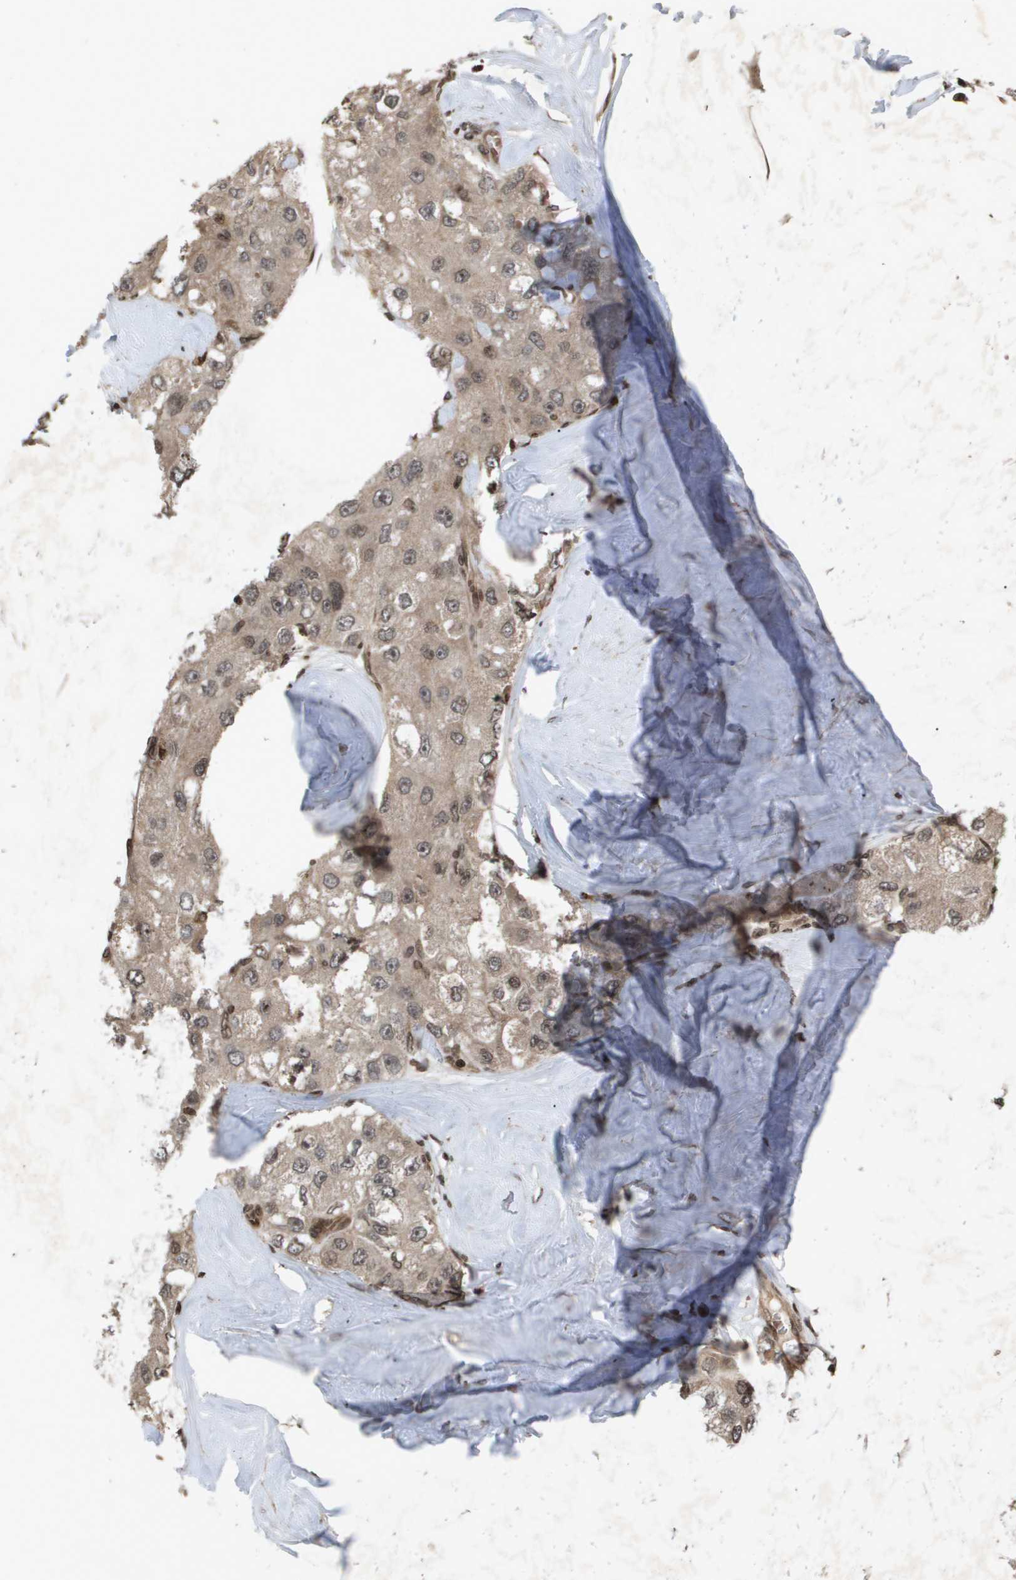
{"staining": {"intensity": "moderate", "quantity": ">75%", "location": "cytoplasmic/membranous"}, "tissue": "liver cancer", "cell_type": "Tumor cells", "image_type": "cancer", "snomed": [{"axis": "morphology", "description": "Carcinoma, Hepatocellular, NOS"}, {"axis": "topography", "description": "Liver"}], "caption": "Liver cancer stained for a protein (brown) exhibits moderate cytoplasmic/membranous positive positivity in about >75% of tumor cells.", "gene": "HSPA6", "patient": {"sex": "male", "age": 80}}